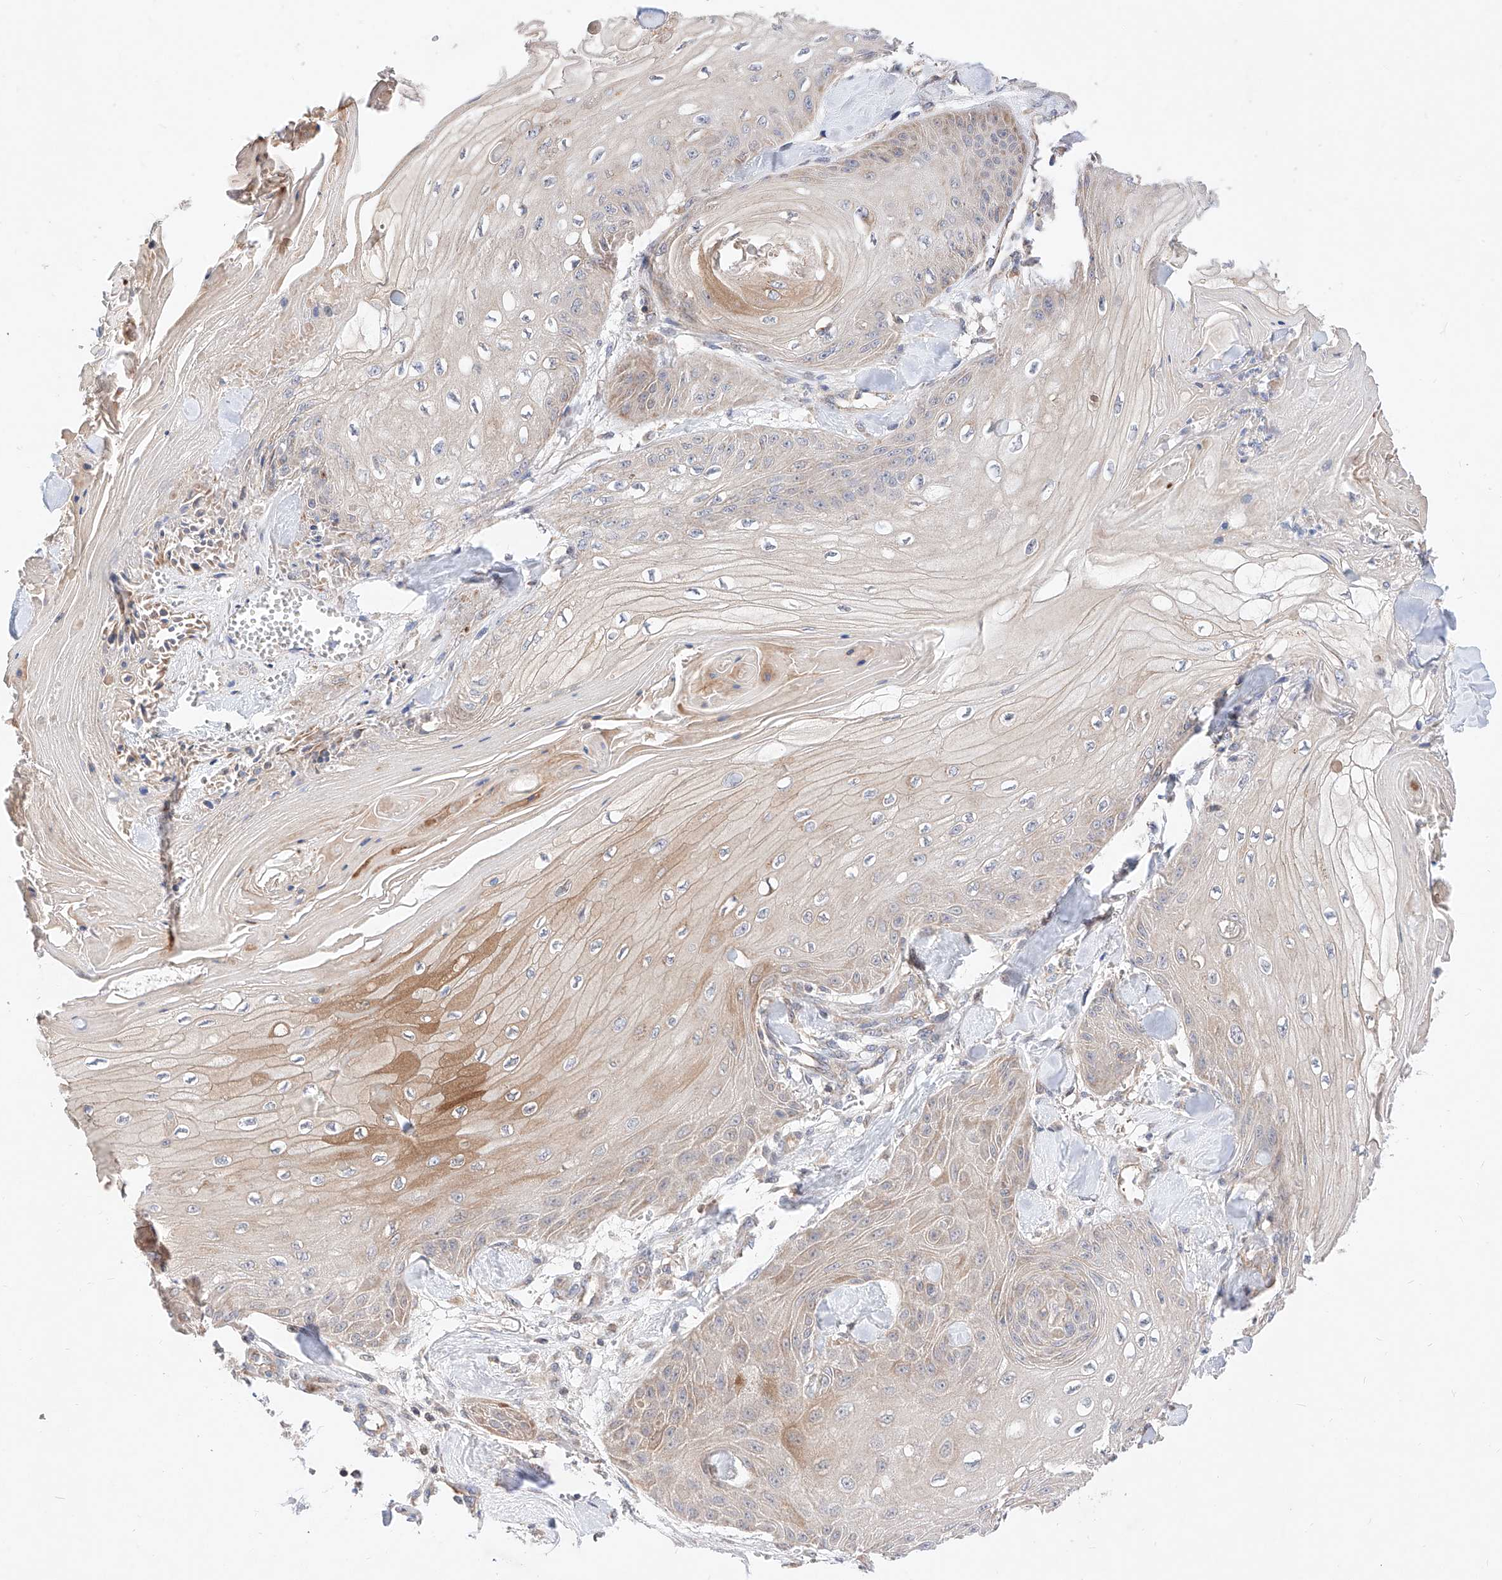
{"staining": {"intensity": "negative", "quantity": "none", "location": "none"}, "tissue": "skin cancer", "cell_type": "Tumor cells", "image_type": "cancer", "snomed": [{"axis": "morphology", "description": "Squamous cell carcinoma, NOS"}, {"axis": "topography", "description": "Skin"}], "caption": "Immunohistochemical staining of human skin cancer shows no significant staining in tumor cells.", "gene": "NR1D1", "patient": {"sex": "male", "age": 74}}